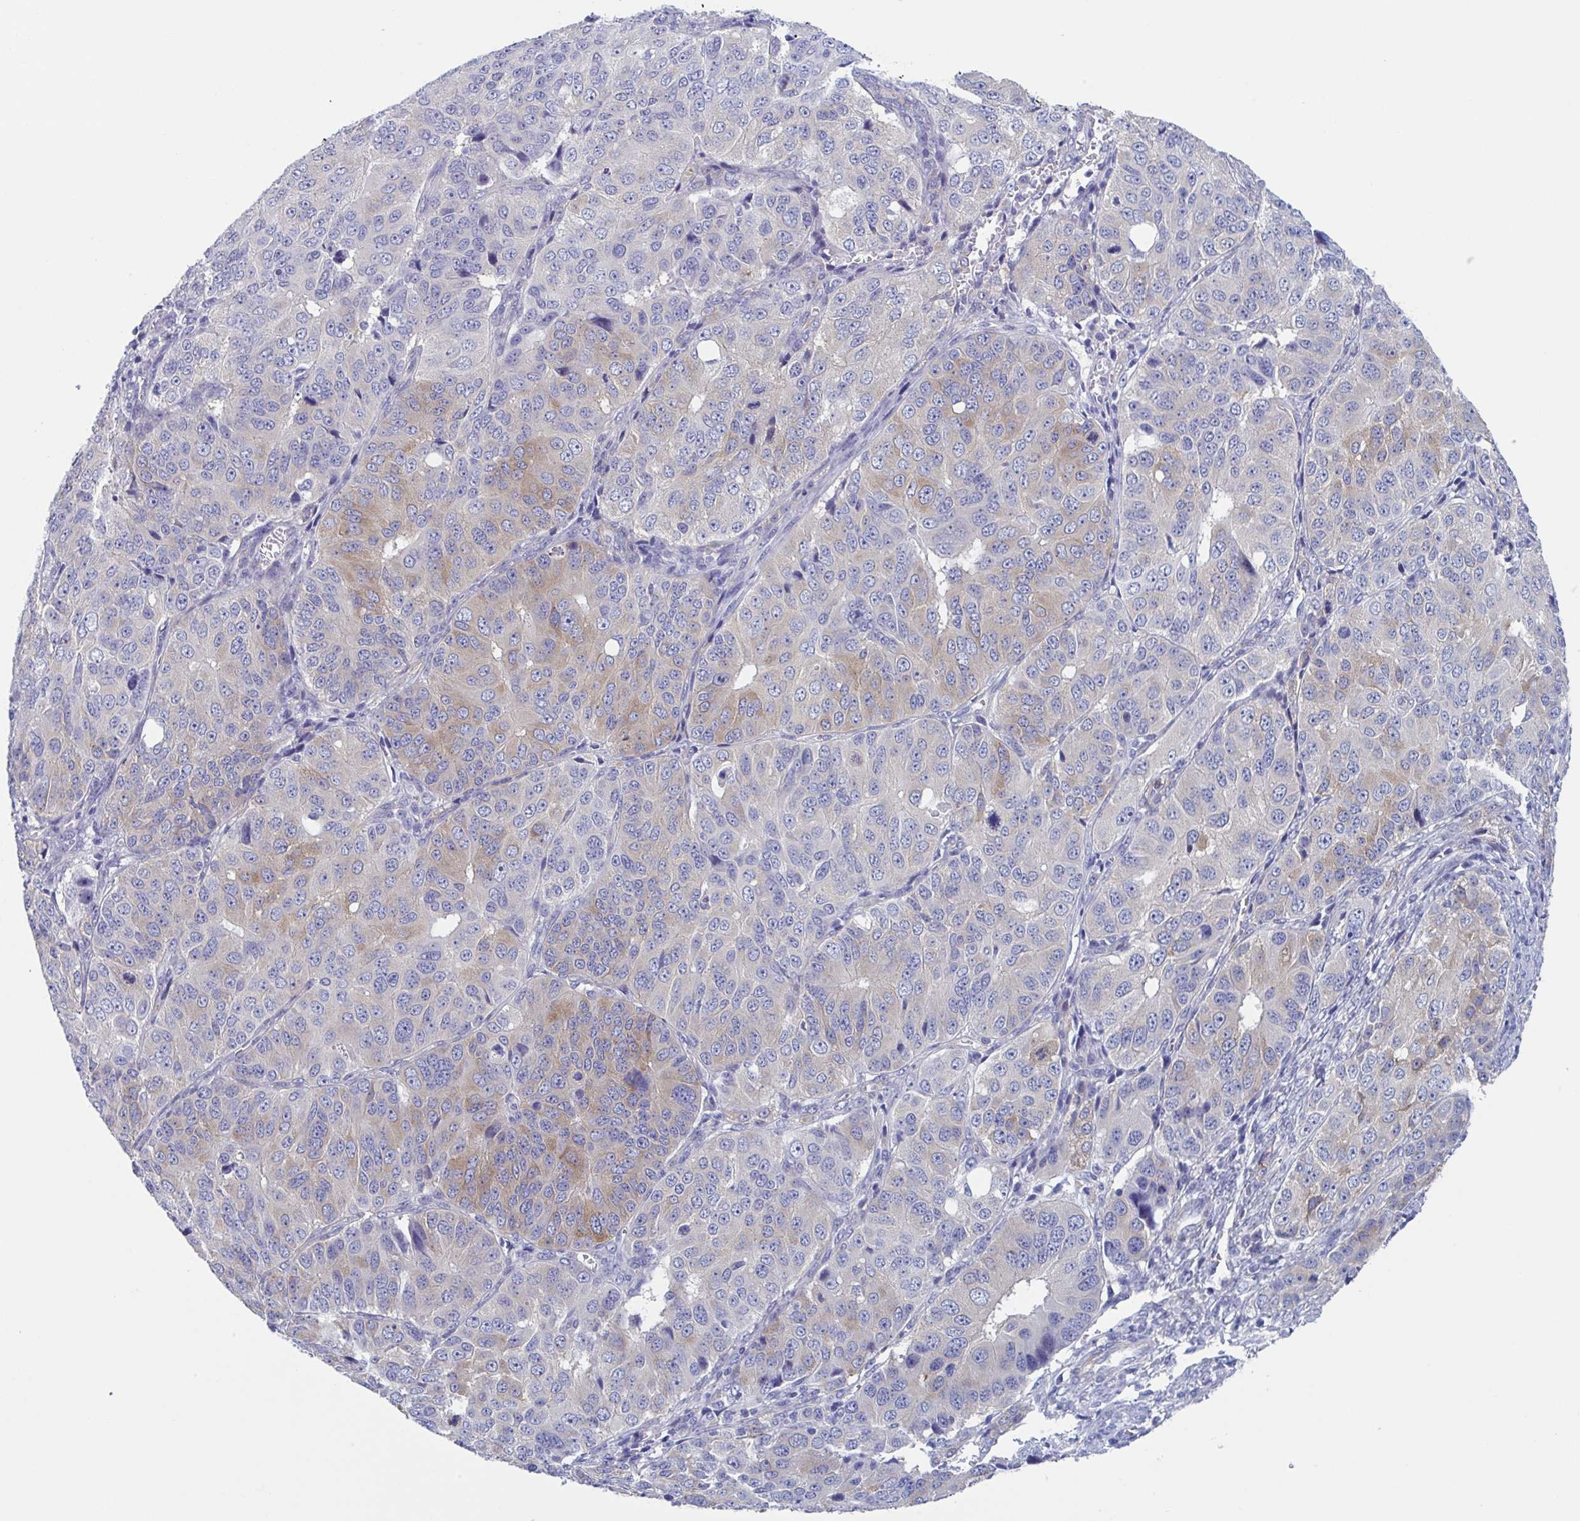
{"staining": {"intensity": "moderate", "quantity": "<25%", "location": "cytoplasmic/membranous"}, "tissue": "ovarian cancer", "cell_type": "Tumor cells", "image_type": "cancer", "snomed": [{"axis": "morphology", "description": "Carcinoma, endometroid"}, {"axis": "topography", "description": "Ovary"}], "caption": "Endometroid carcinoma (ovarian) stained with immunohistochemistry shows moderate cytoplasmic/membranous positivity in approximately <25% of tumor cells. Ihc stains the protein of interest in brown and the nuclei are stained blue.", "gene": "LPIN3", "patient": {"sex": "female", "age": 51}}